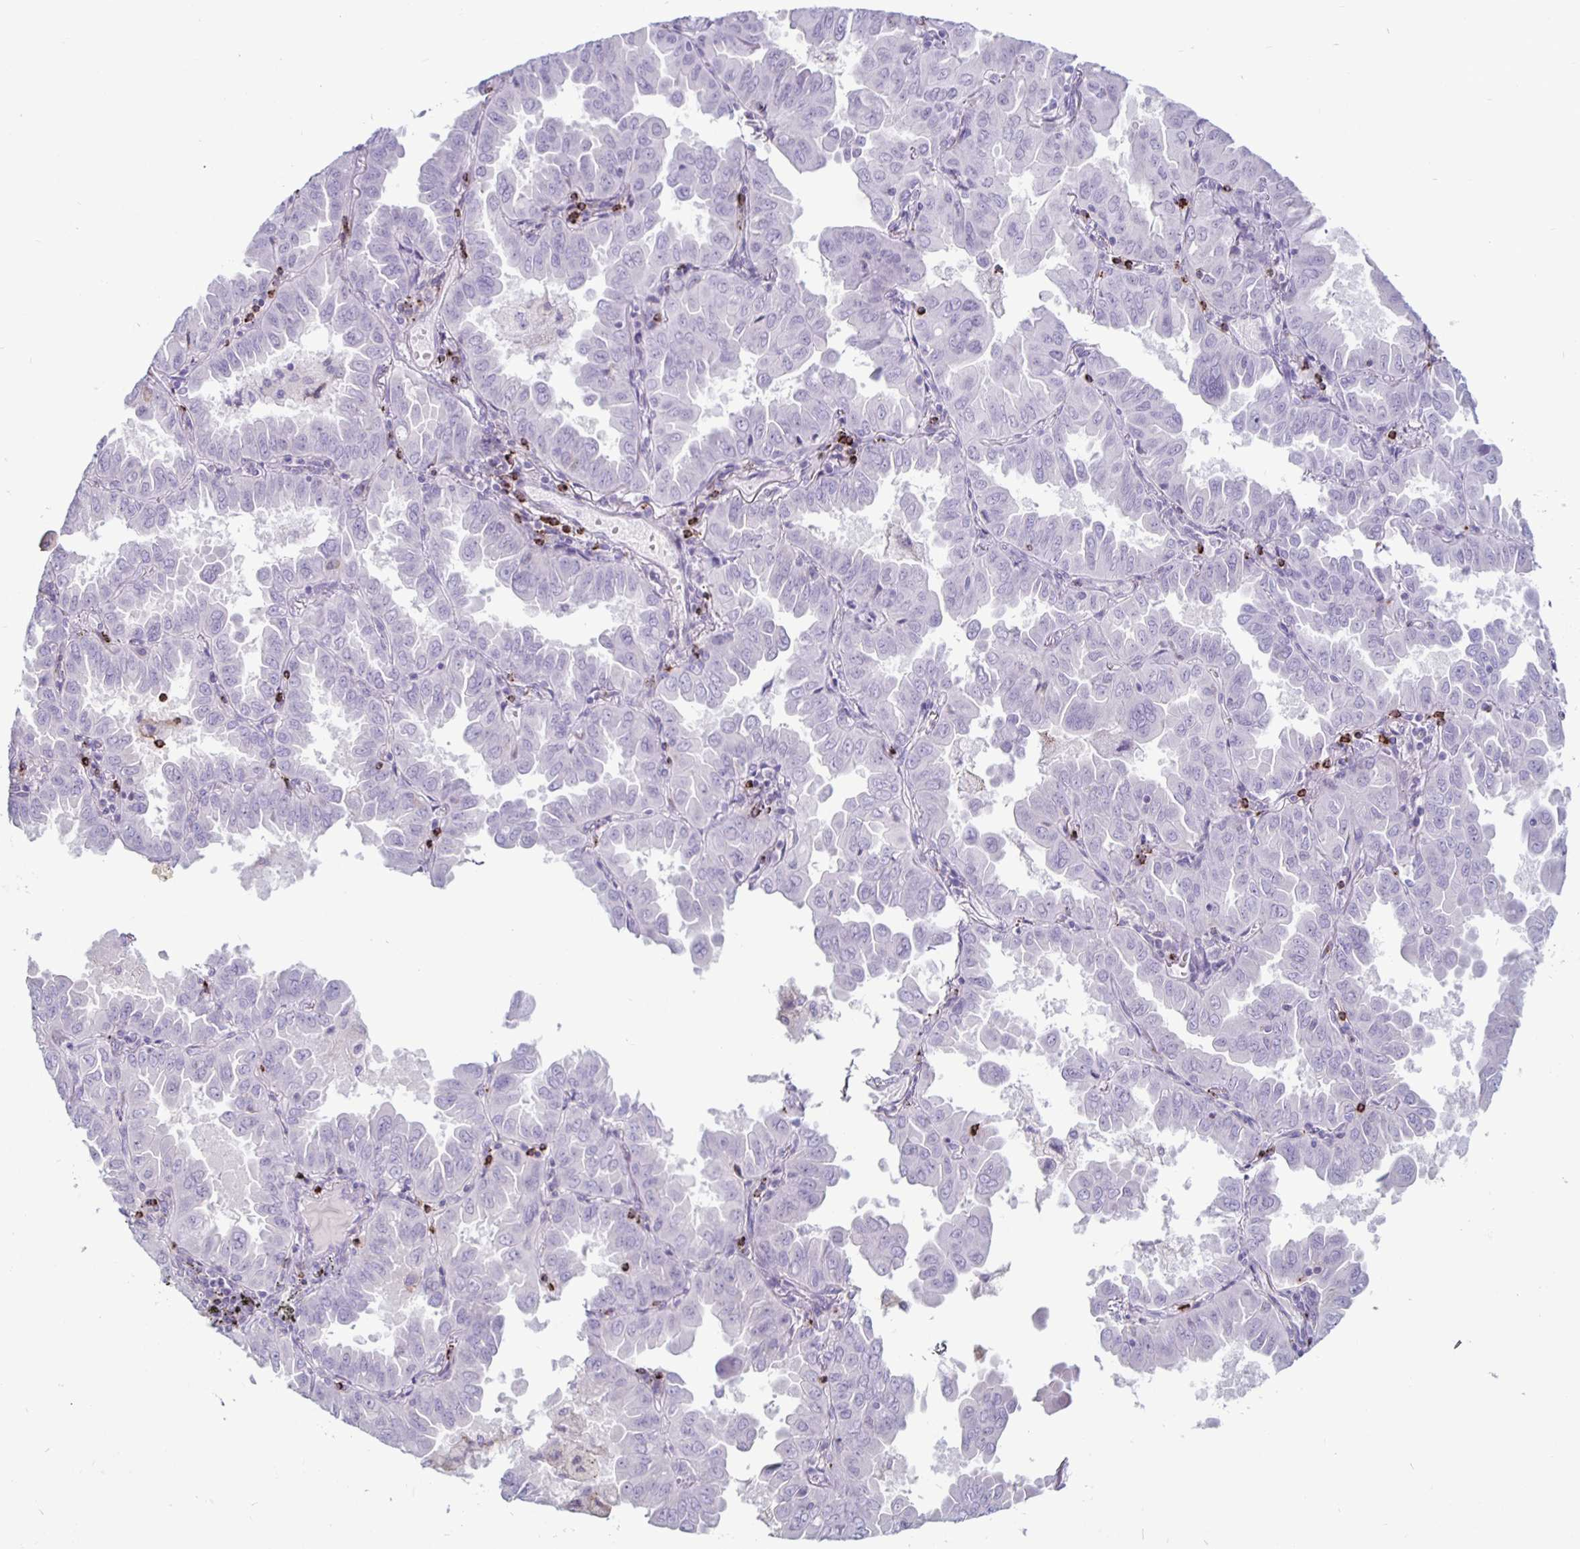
{"staining": {"intensity": "negative", "quantity": "none", "location": "none"}, "tissue": "lung cancer", "cell_type": "Tumor cells", "image_type": "cancer", "snomed": [{"axis": "morphology", "description": "Adenocarcinoma, NOS"}, {"axis": "topography", "description": "Lung"}], "caption": "Immunohistochemical staining of human adenocarcinoma (lung) displays no significant staining in tumor cells.", "gene": "GZMK", "patient": {"sex": "male", "age": 64}}